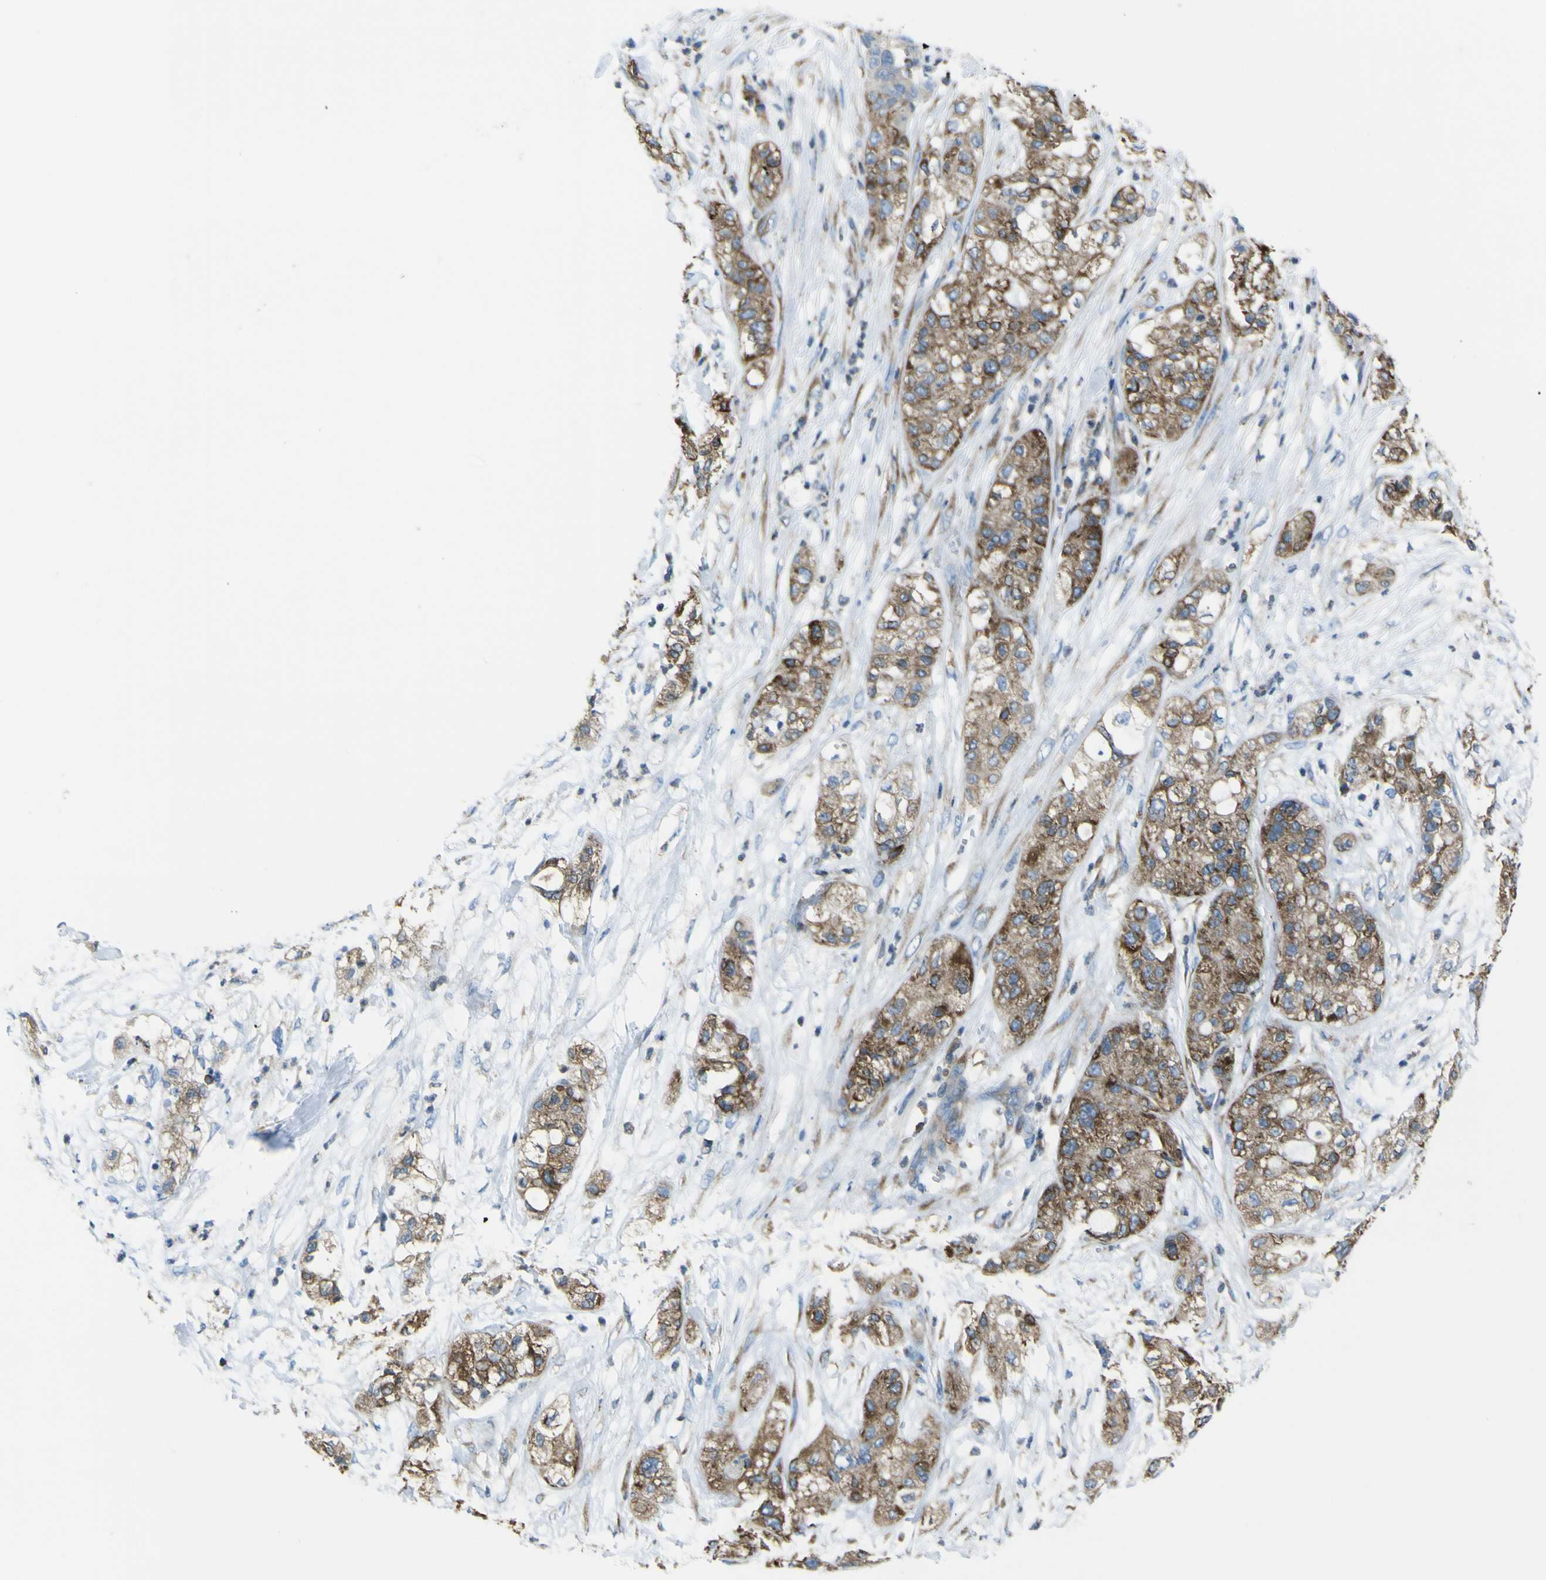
{"staining": {"intensity": "moderate", "quantity": ">75%", "location": "cytoplasmic/membranous"}, "tissue": "pancreatic cancer", "cell_type": "Tumor cells", "image_type": "cancer", "snomed": [{"axis": "morphology", "description": "Adenocarcinoma, NOS"}, {"axis": "topography", "description": "Pancreas"}], "caption": "DAB (3,3'-diaminobenzidine) immunohistochemical staining of human pancreatic cancer shows moderate cytoplasmic/membranous protein positivity in about >75% of tumor cells. The staining is performed using DAB (3,3'-diaminobenzidine) brown chromogen to label protein expression. The nuclei are counter-stained blue using hematoxylin.", "gene": "STIM1", "patient": {"sex": "female", "age": 78}}